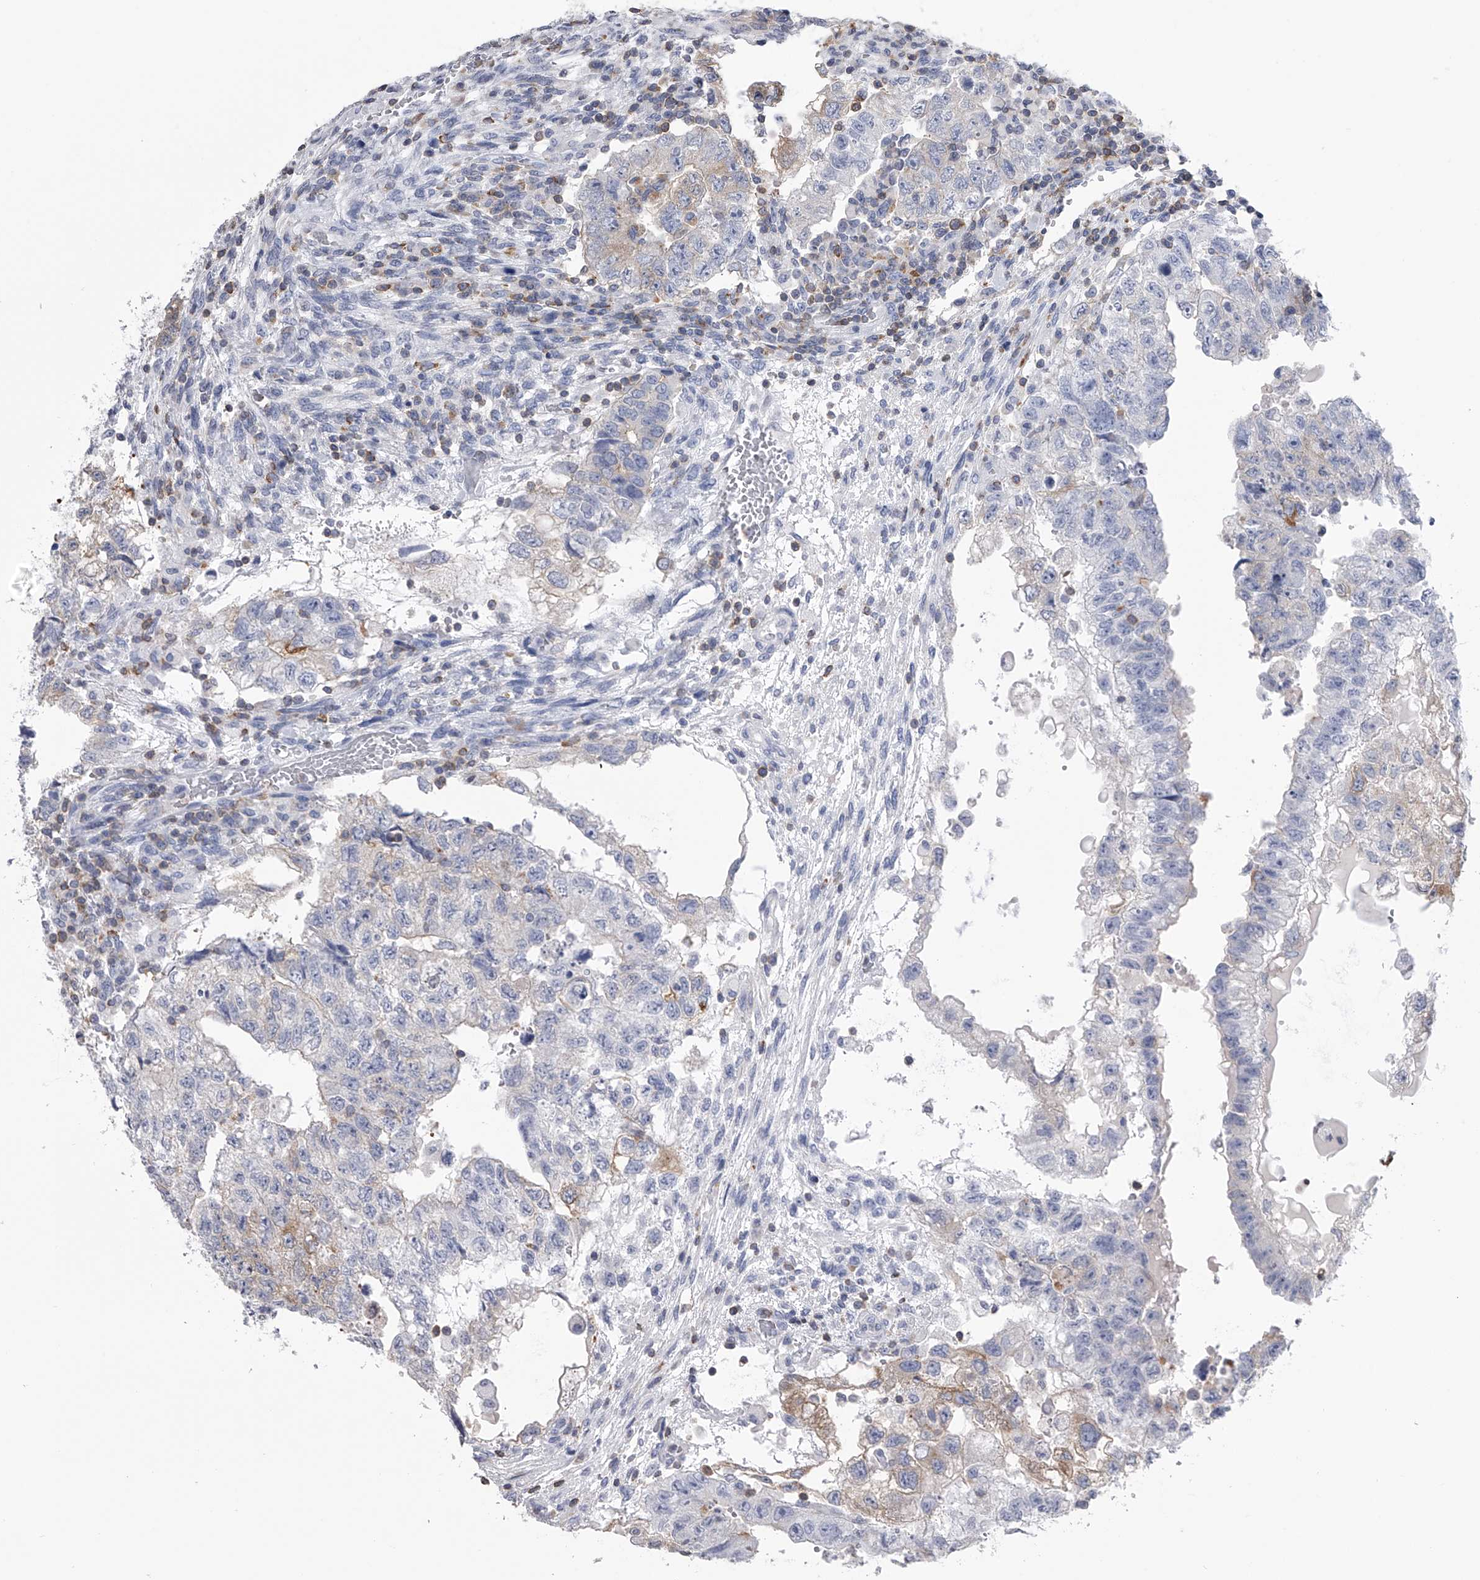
{"staining": {"intensity": "weak", "quantity": "<25%", "location": "cytoplasmic/membranous"}, "tissue": "testis cancer", "cell_type": "Tumor cells", "image_type": "cancer", "snomed": [{"axis": "morphology", "description": "Carcinoma, Embryonal, NOS"}, {"axis": "topography", "description": "Testis"}], "caption": "The image shows no staining of tumor cells in embryonal carcinoma (testis). Nuclei are stained in blue.", "gene": "TASP1", "patient": {"sex": "male", "age": 36}}